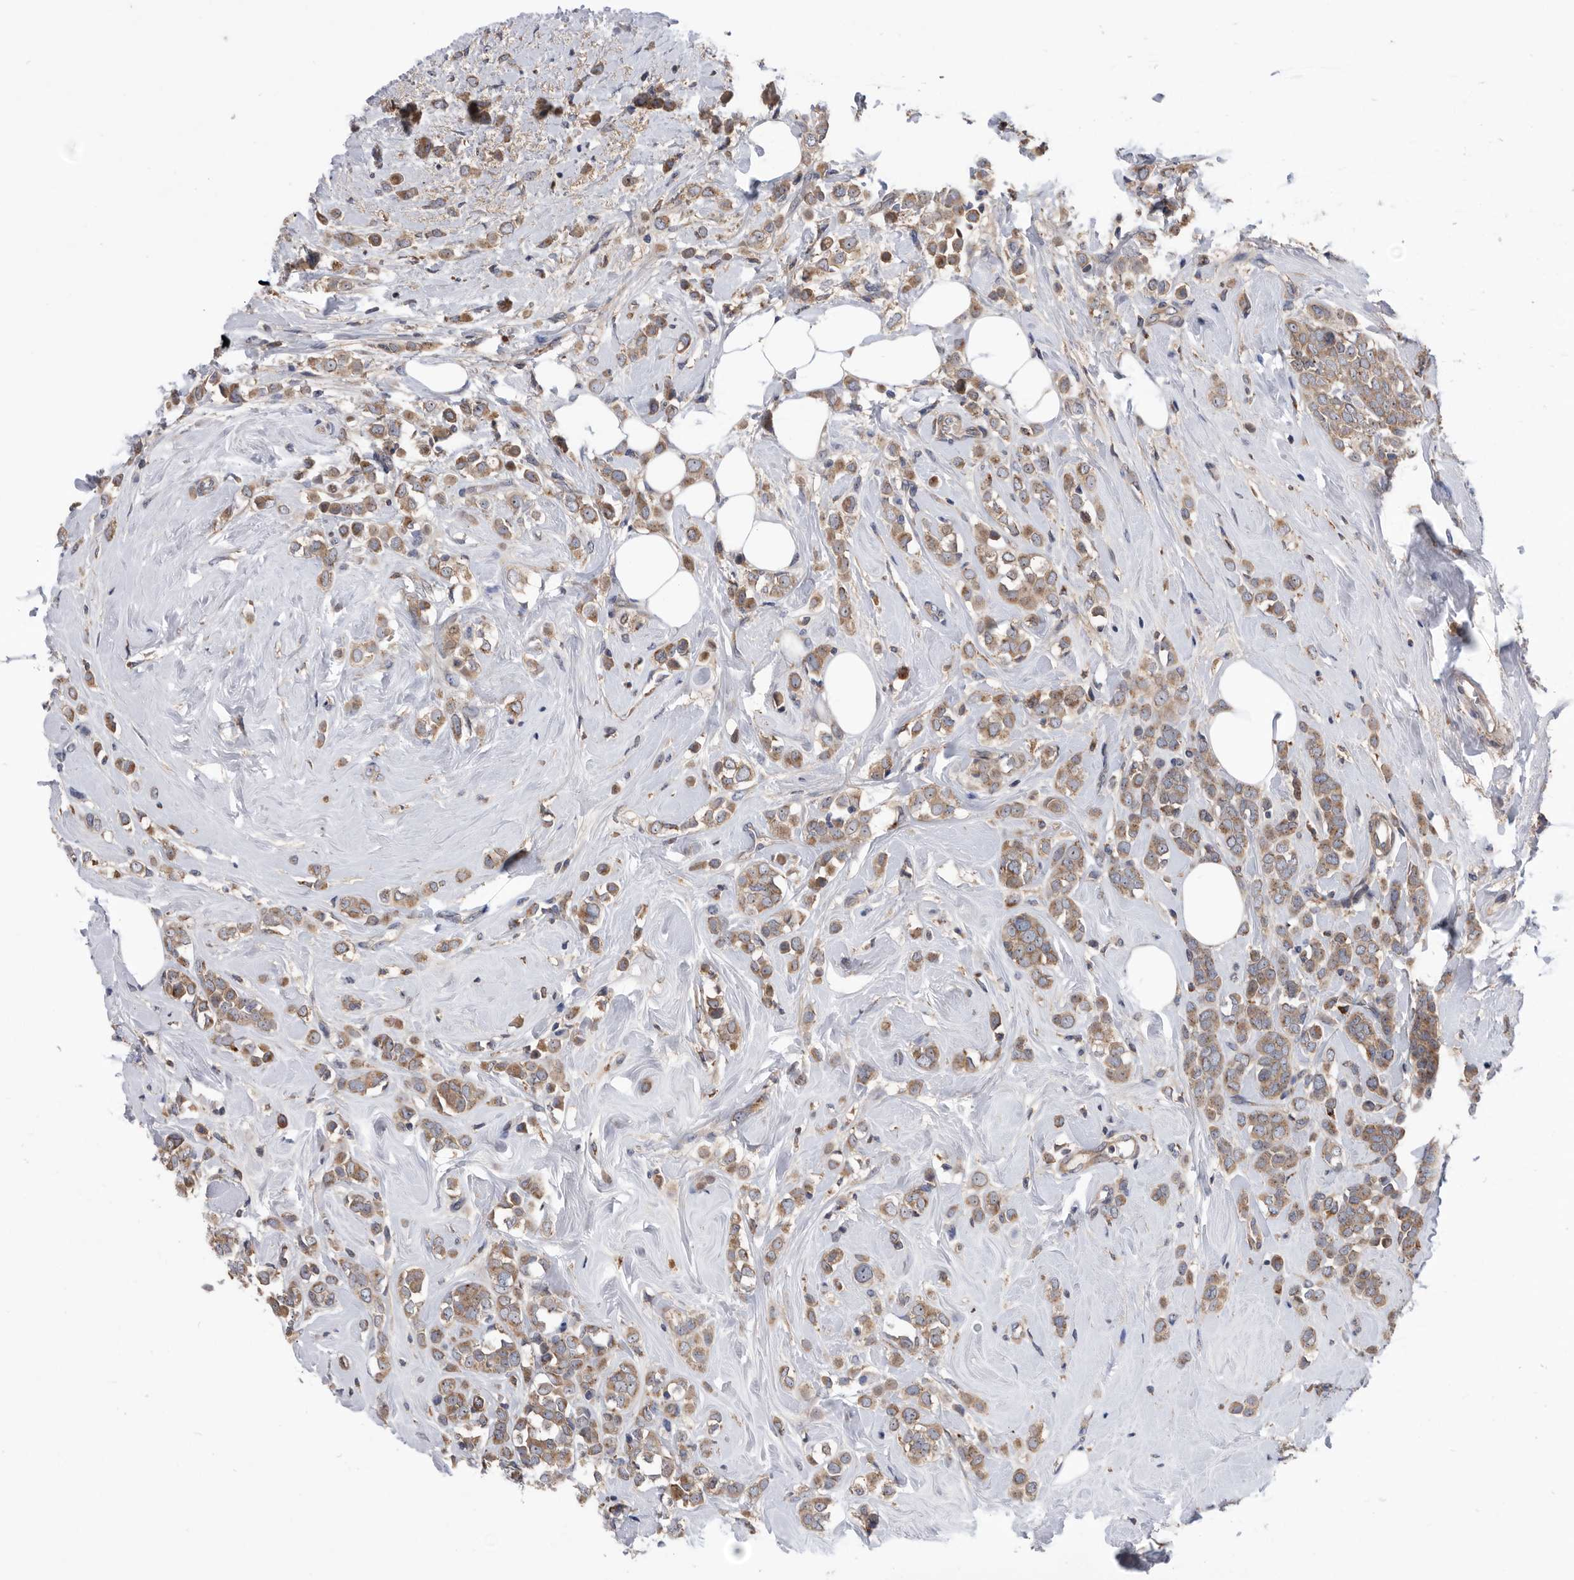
{"staining": {"intensity": "moderate", "quantity": ">75%", "location": "cytoplasmic/membranous"}, "tissue": "breast cancer", "cell_type": "Tumor cells", "image_type": "cancer", "snomed": [{"axis": "morphology", "description": "Lobular carcinoma"}, {"axis": "topography", "description": "Breast"}], "caption": "Breast lobular carcinoma was stained to show a protein in brown. There is medium levels of moderate cytoplasmic/membranous positivity in about >75% of tumor cells.", "gene": "BAIAP3", "patient": {"sex": "female", "age": 47}}